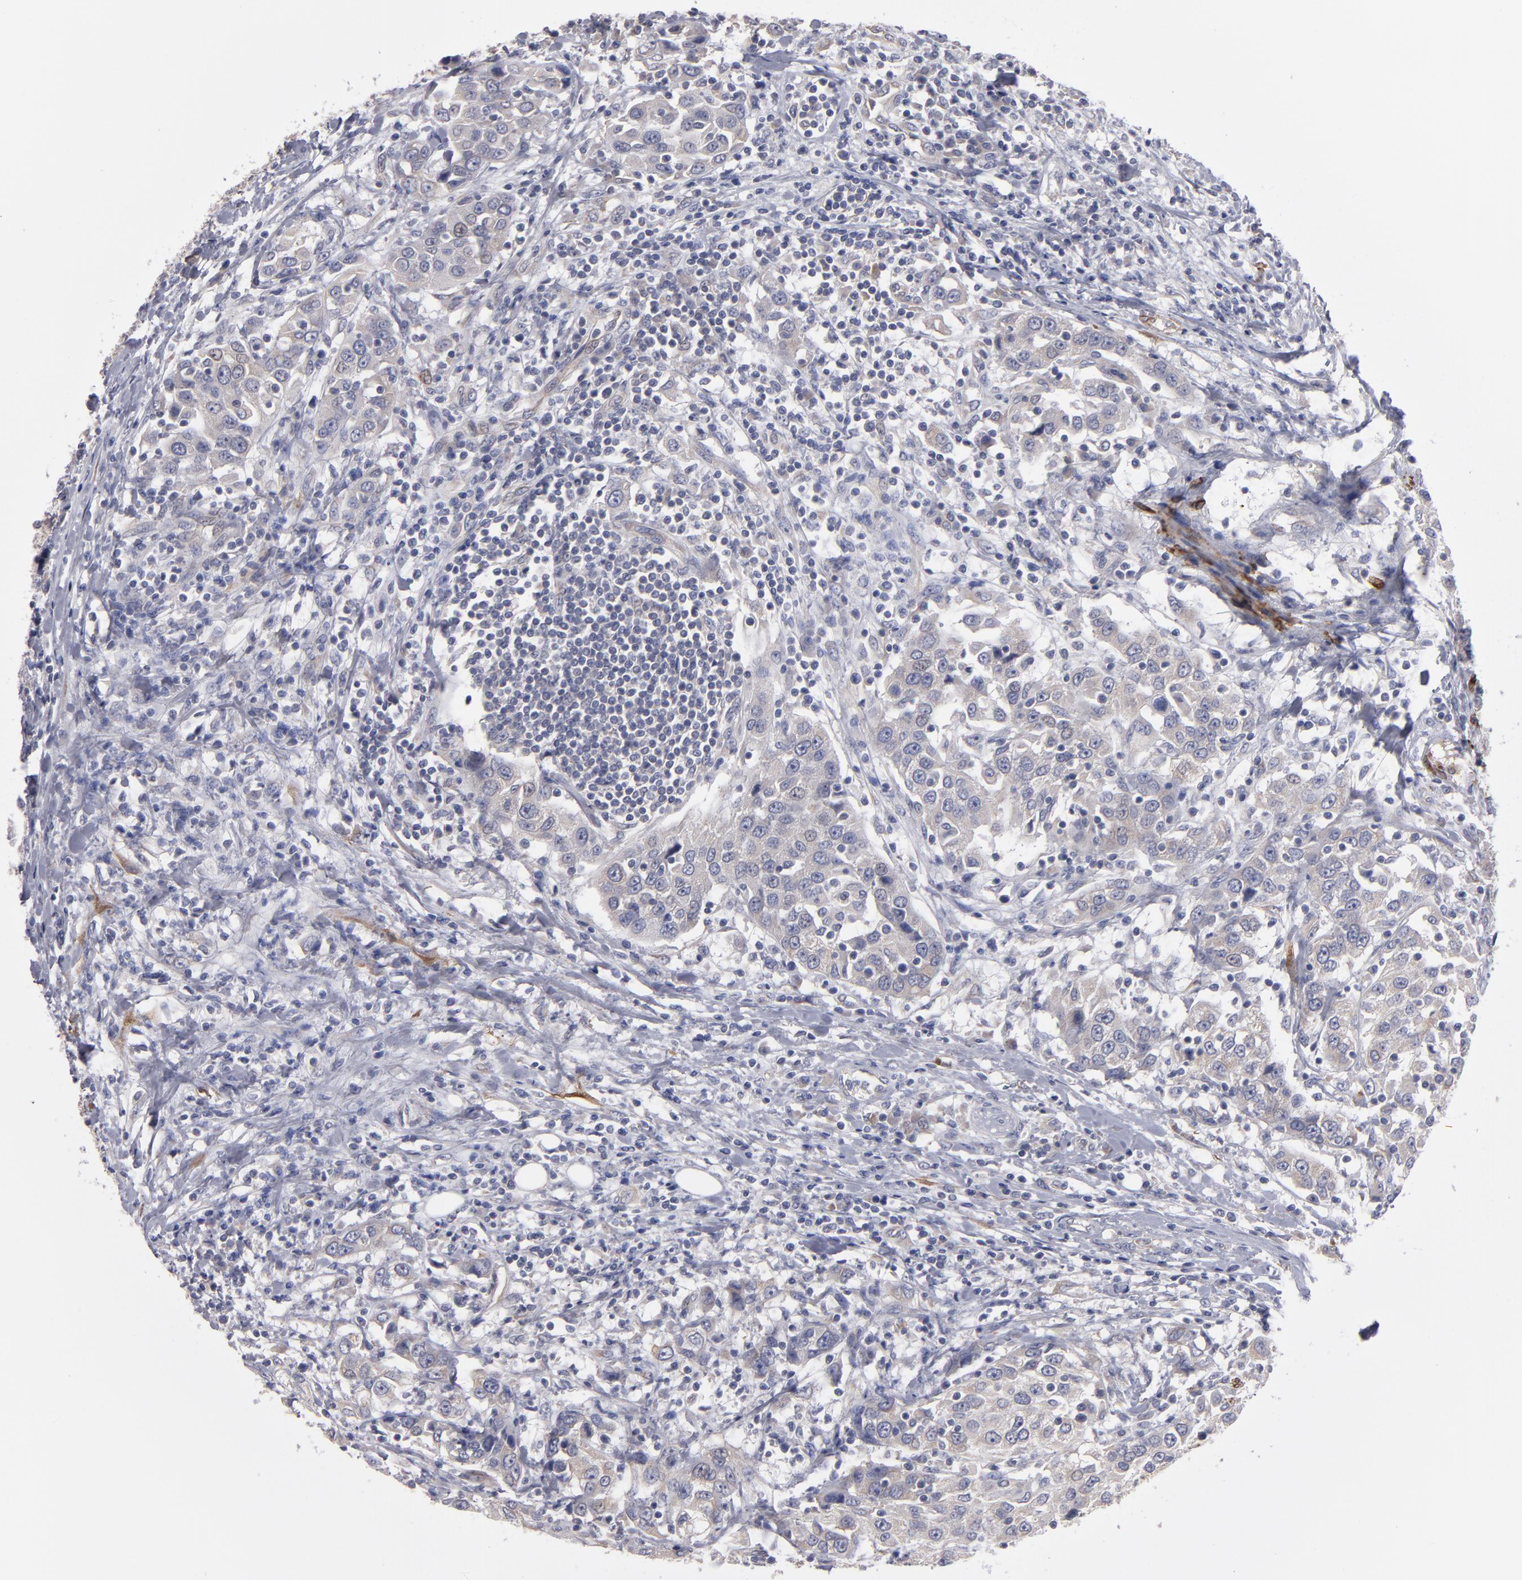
{"staining": {"intensity": "weak", "quantity": "25%-75%", "location": "cytoplasmic/membranous"}, "tissue": "urothelial cancer", "cell_type": "Tumor cells", "image_type": "cancer", "snomed": [{"axis": "morphology", "description": "Urothelial carcinoma, High grade"}, {"axis": "topography", "description": "Urinary bladder"}], "caption": "Urothelial cancer stained for a protein displays weak cytoplasmic/membranous positivity in tumor cells.", "gene": "SLMAP", "patient": {"sex": "female", "age": 80}}